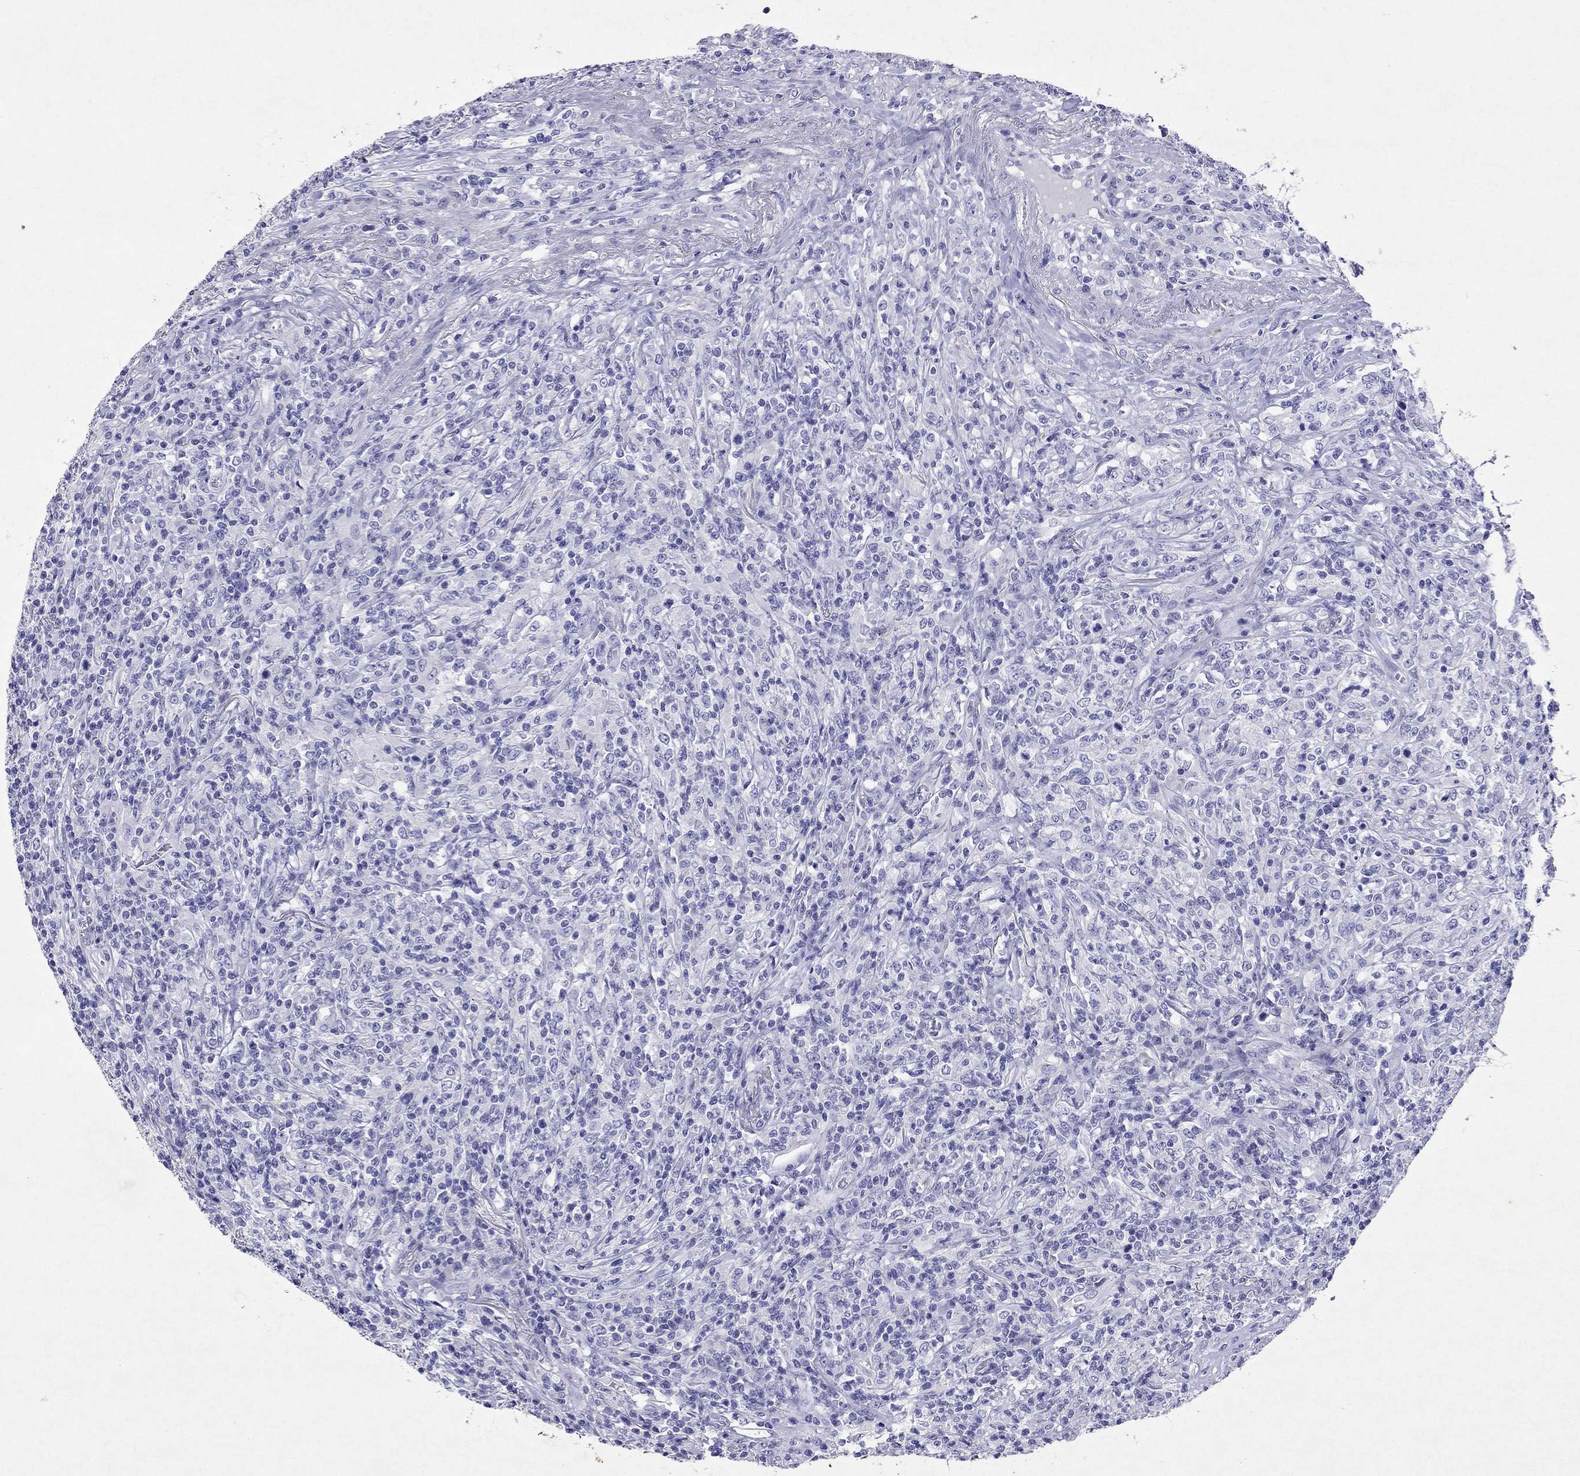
{"staining": {"intensity": "negative", "quantity": "none", "location": "none"}, "tissue": "lymphoma", "cell_type": "Tumor cells", "image_type": "cancer", "snomed": [{"axis": "morphology", "description": "Malignant lymphoma, non-Hodgkin's type, High grade"}, {"axis": "topography", "description": "Lung"}], "caption": "Immunohistochemistry of lymphoma reveals no positivity in tumor cells.", "gene": "ARMC12", "patient": {"sex": "male", "age": 79}}